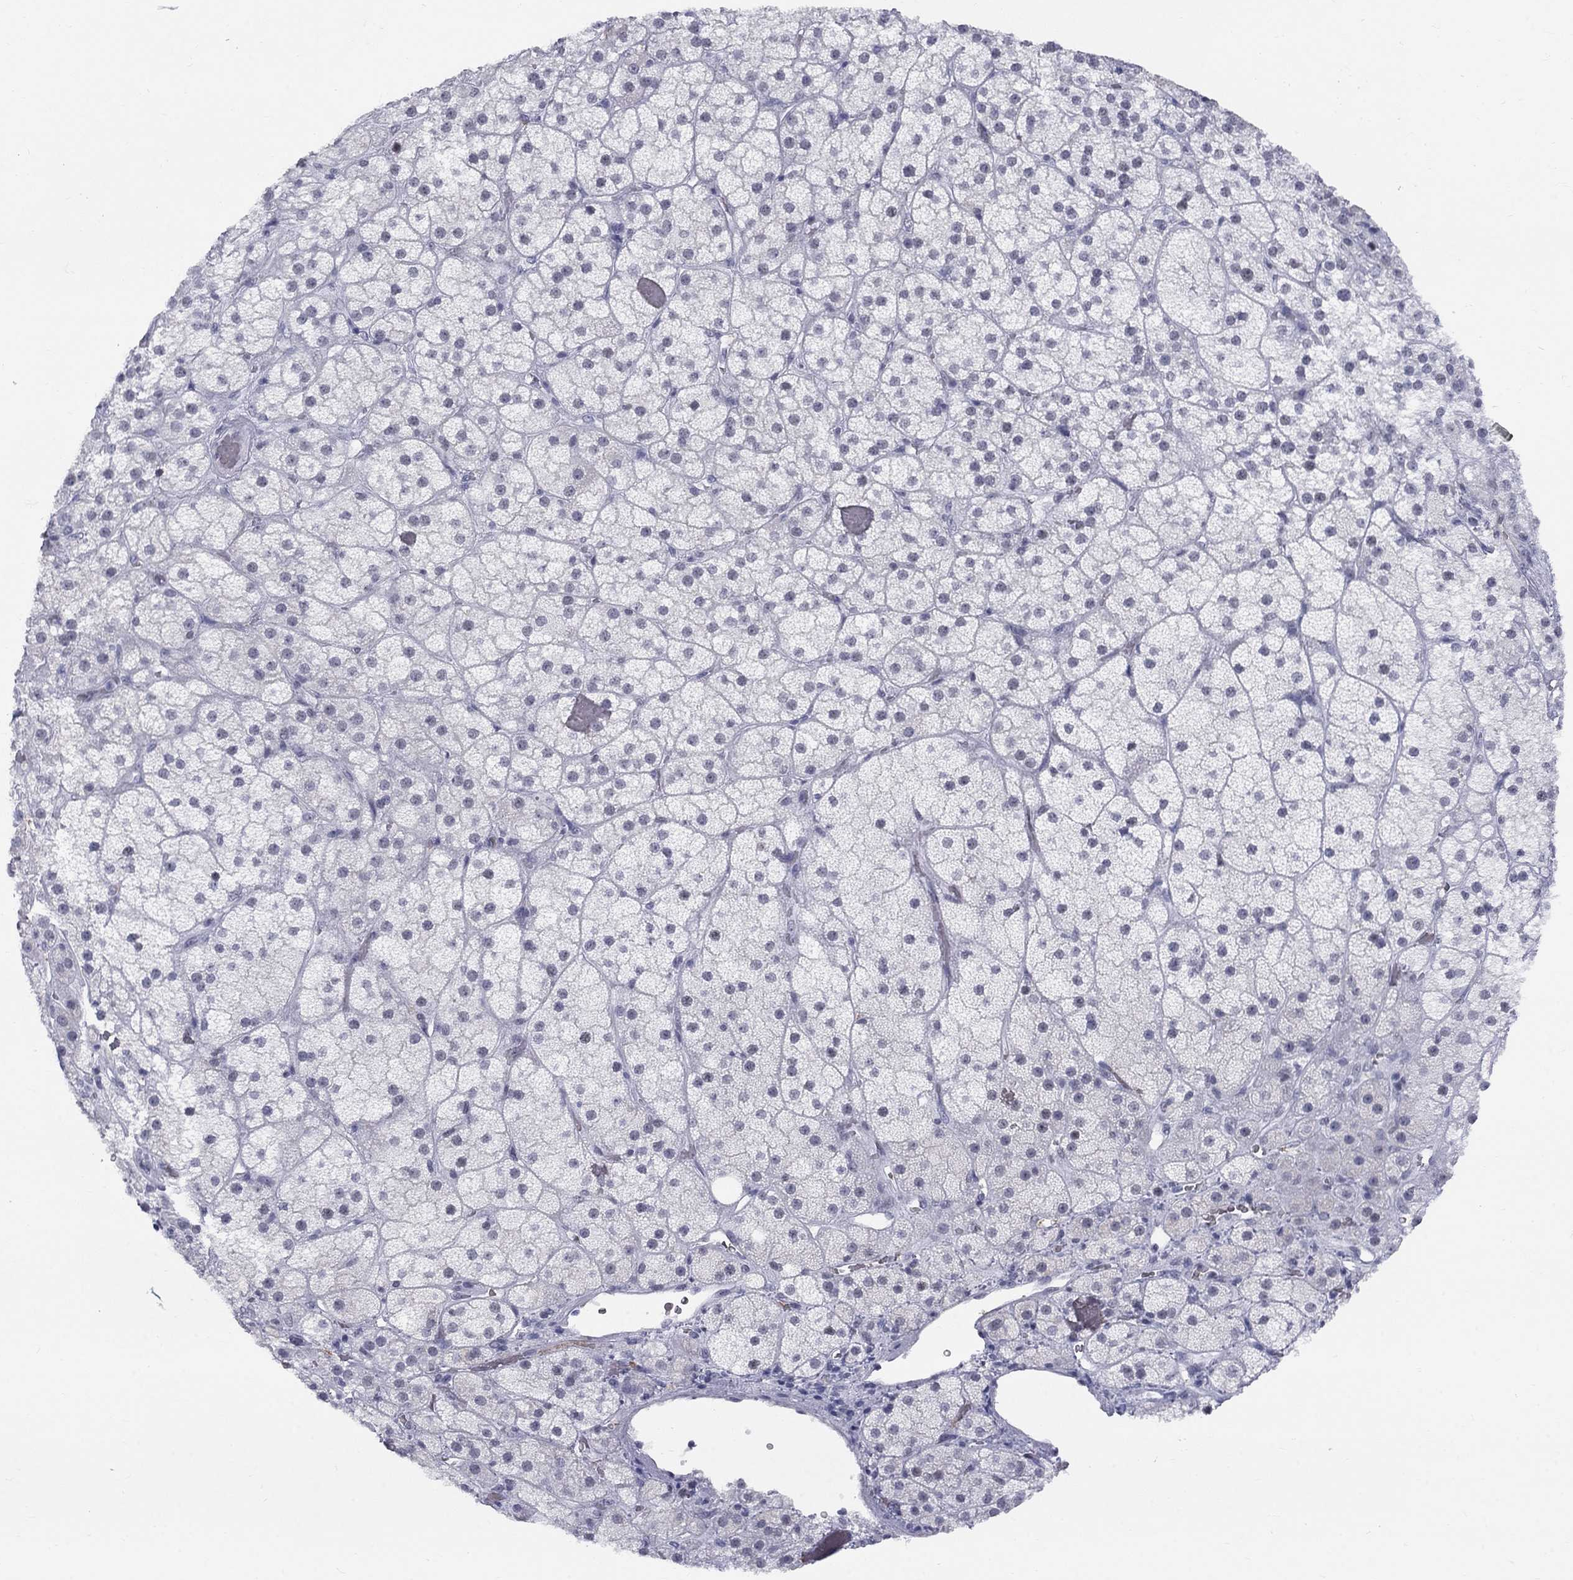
{"staining": {"intensity": "negative", "quantity": "none", "location": "none"}, "tissue": "adrenal gland", "cell_type": "Glandular cells", "image_type": "normal", "snomed": [{"axis": "morphology", "description": "Normal tissue, NOS"}, {"axis": "topography", "description": "Adrenal gland"}], "caption": "Immunohistochemistry micrograph of benign adrenal gland: adrenal gland stained with DAB (3,3'-diaminobenzidine) exhibits no significant protein expression in glandular cells.", "gene": "DMTN", "patient": {"sex": "male", "age": 57}}